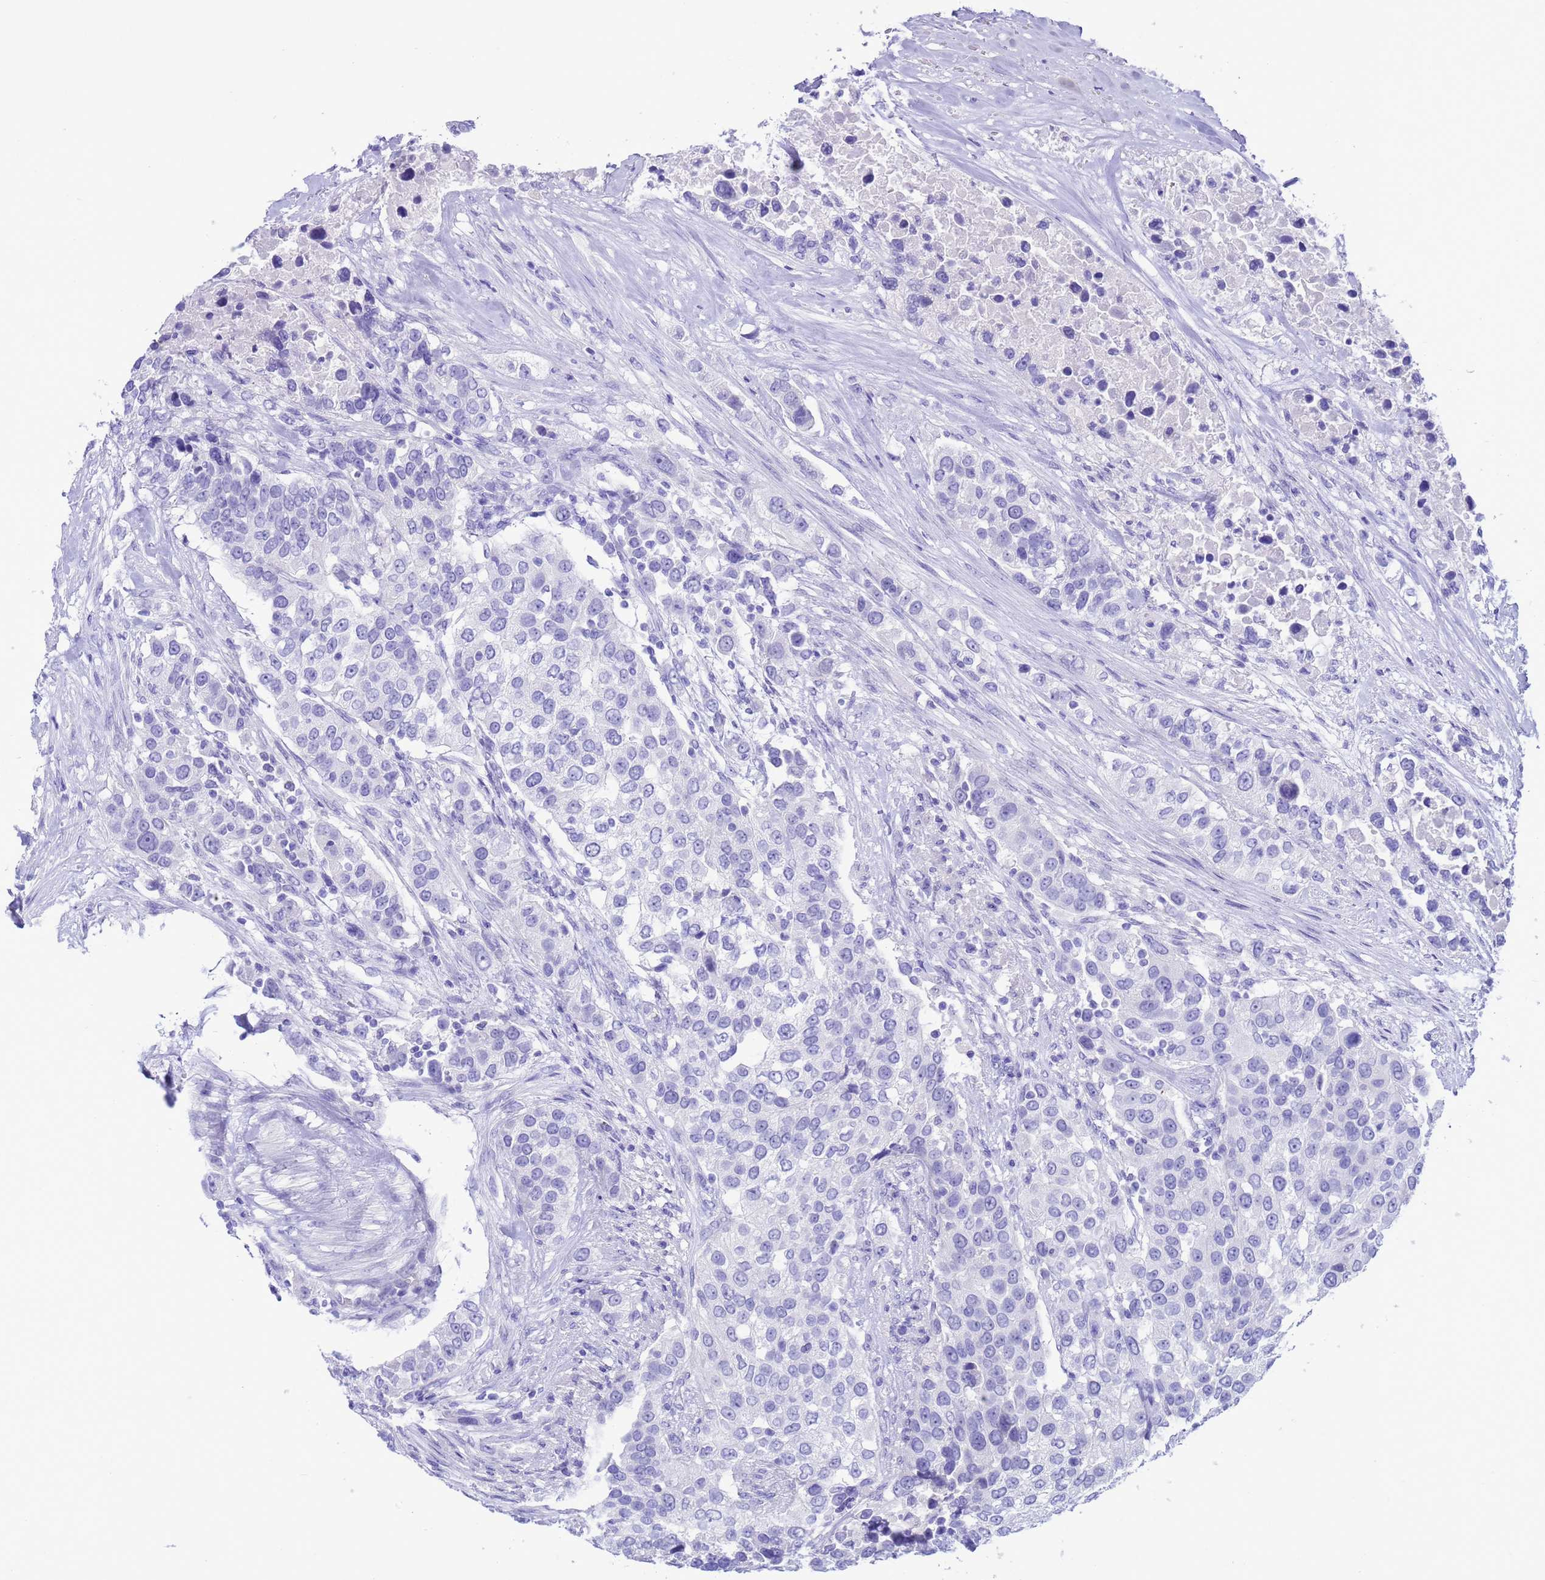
{"staining": {"intensity": "negative", "quantity": "none", "location": "none"}, "tissue": "urothelial cancer", "cell_type": "Tumor cells", "image_type": "cancer", "snomed": [{"axis": "morphology", "description": "Urothelial carcinoma, High grade"}, {"axis": "topography", "description": "Urinary bladder"}], "caption": "Immunohistochemistry (IHC) of human high-grade urothelial carcinoma demonstrates no staining in tumor cells.", "gene": "GSTM1", "patient": {"sex": "female", "age": 80}}